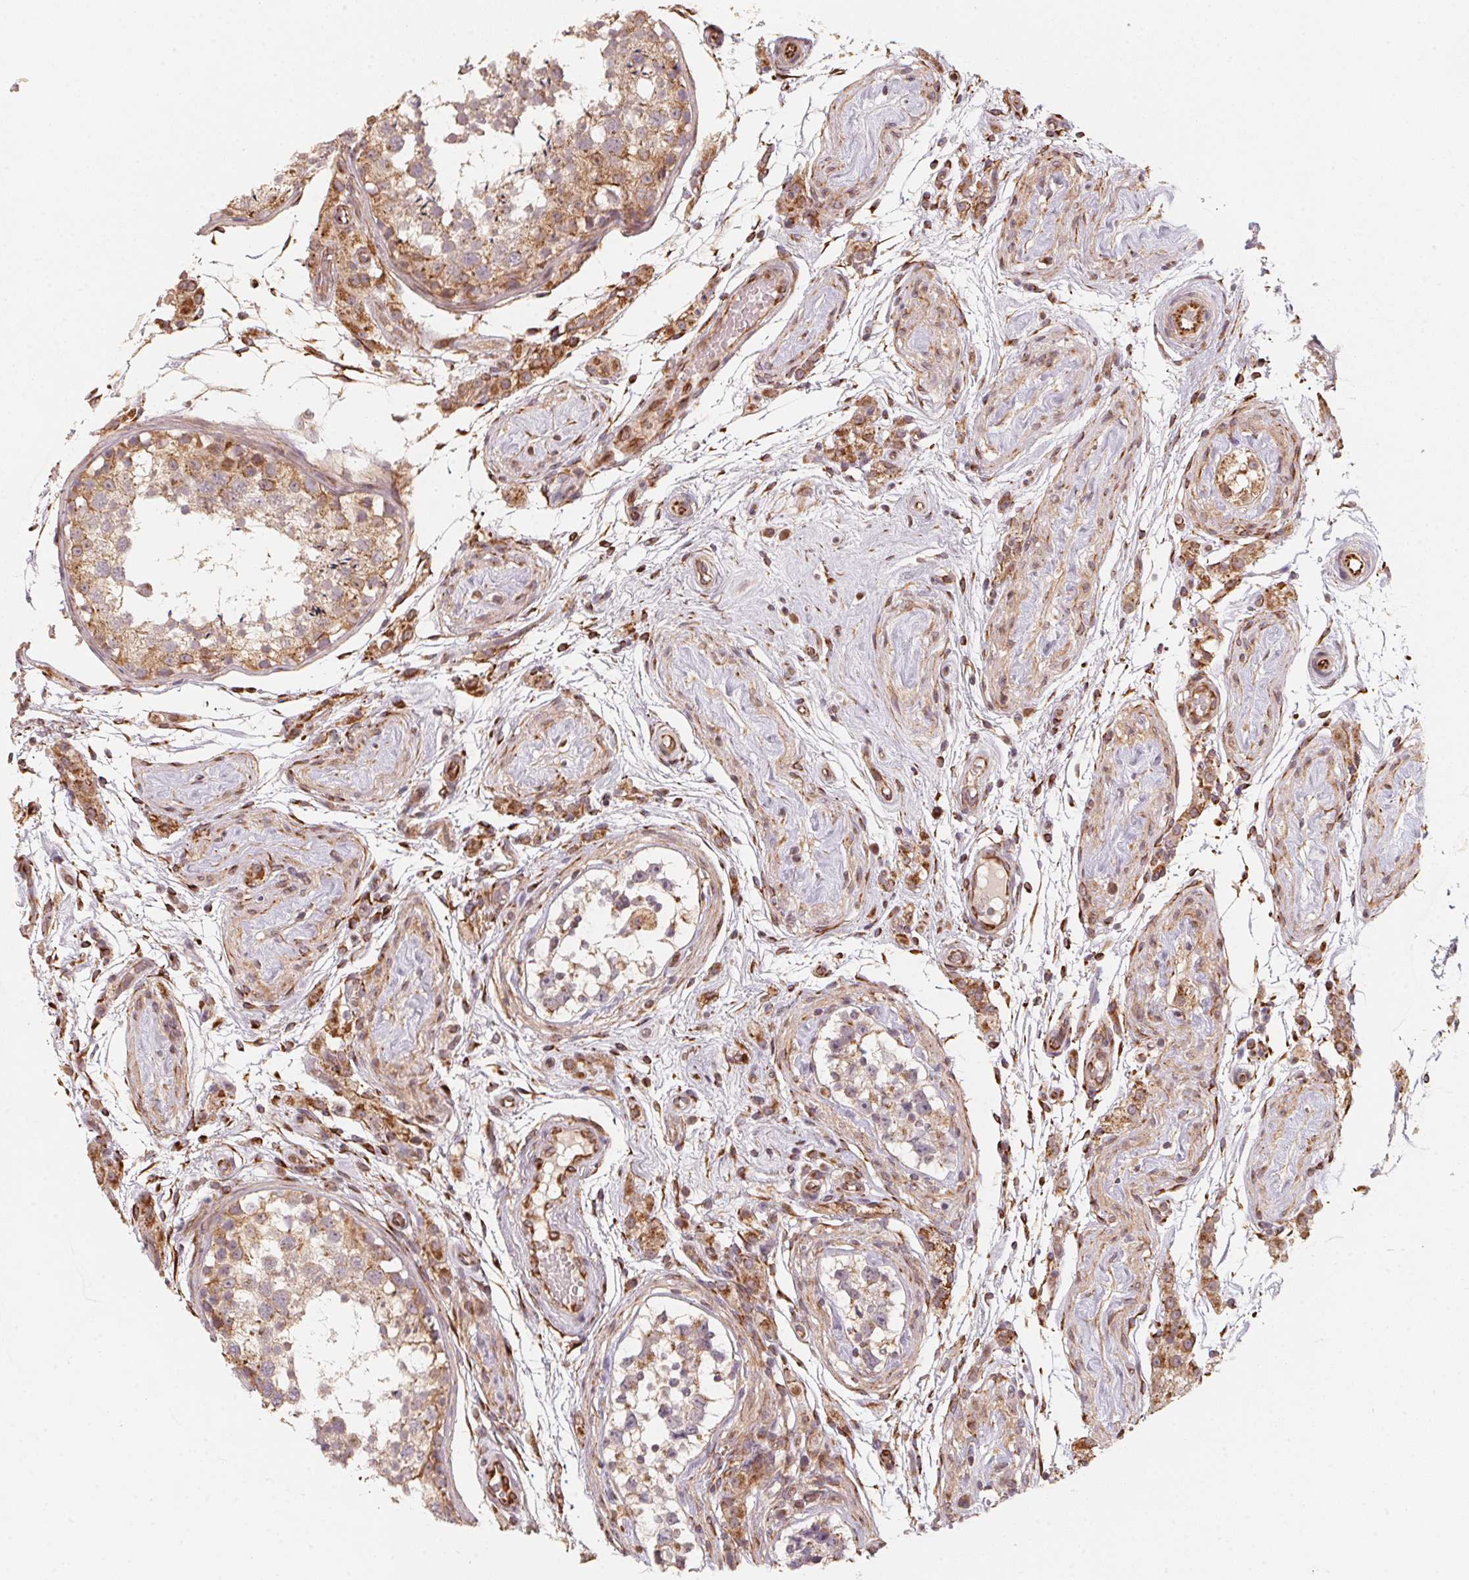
{"staining": {"intensity": "moderate", "quantity": "25%-75%", "location": "cytoplasmic/membranous"}, "tissue": "testis", "cell_type": "Cells in seminiferous ducts", "image_type": "normal", "snomed": [{"axis": "morphology", "description": "Normal tissue, NOS"}, {"axis": "morphology", "description": "Seminoma, NOS"}, {"axis": "topography", "description": "Testis"}], "caption": "This image exhibits immunohistochemistry (IHC) staining of normal testis, with medium moderate cytoplasmic/membranous expression in approximately 25%-75% of cells in seminiferous ducts.", "gene": "TSPAN12", "patient": {"sex": "male", "age": 29}}